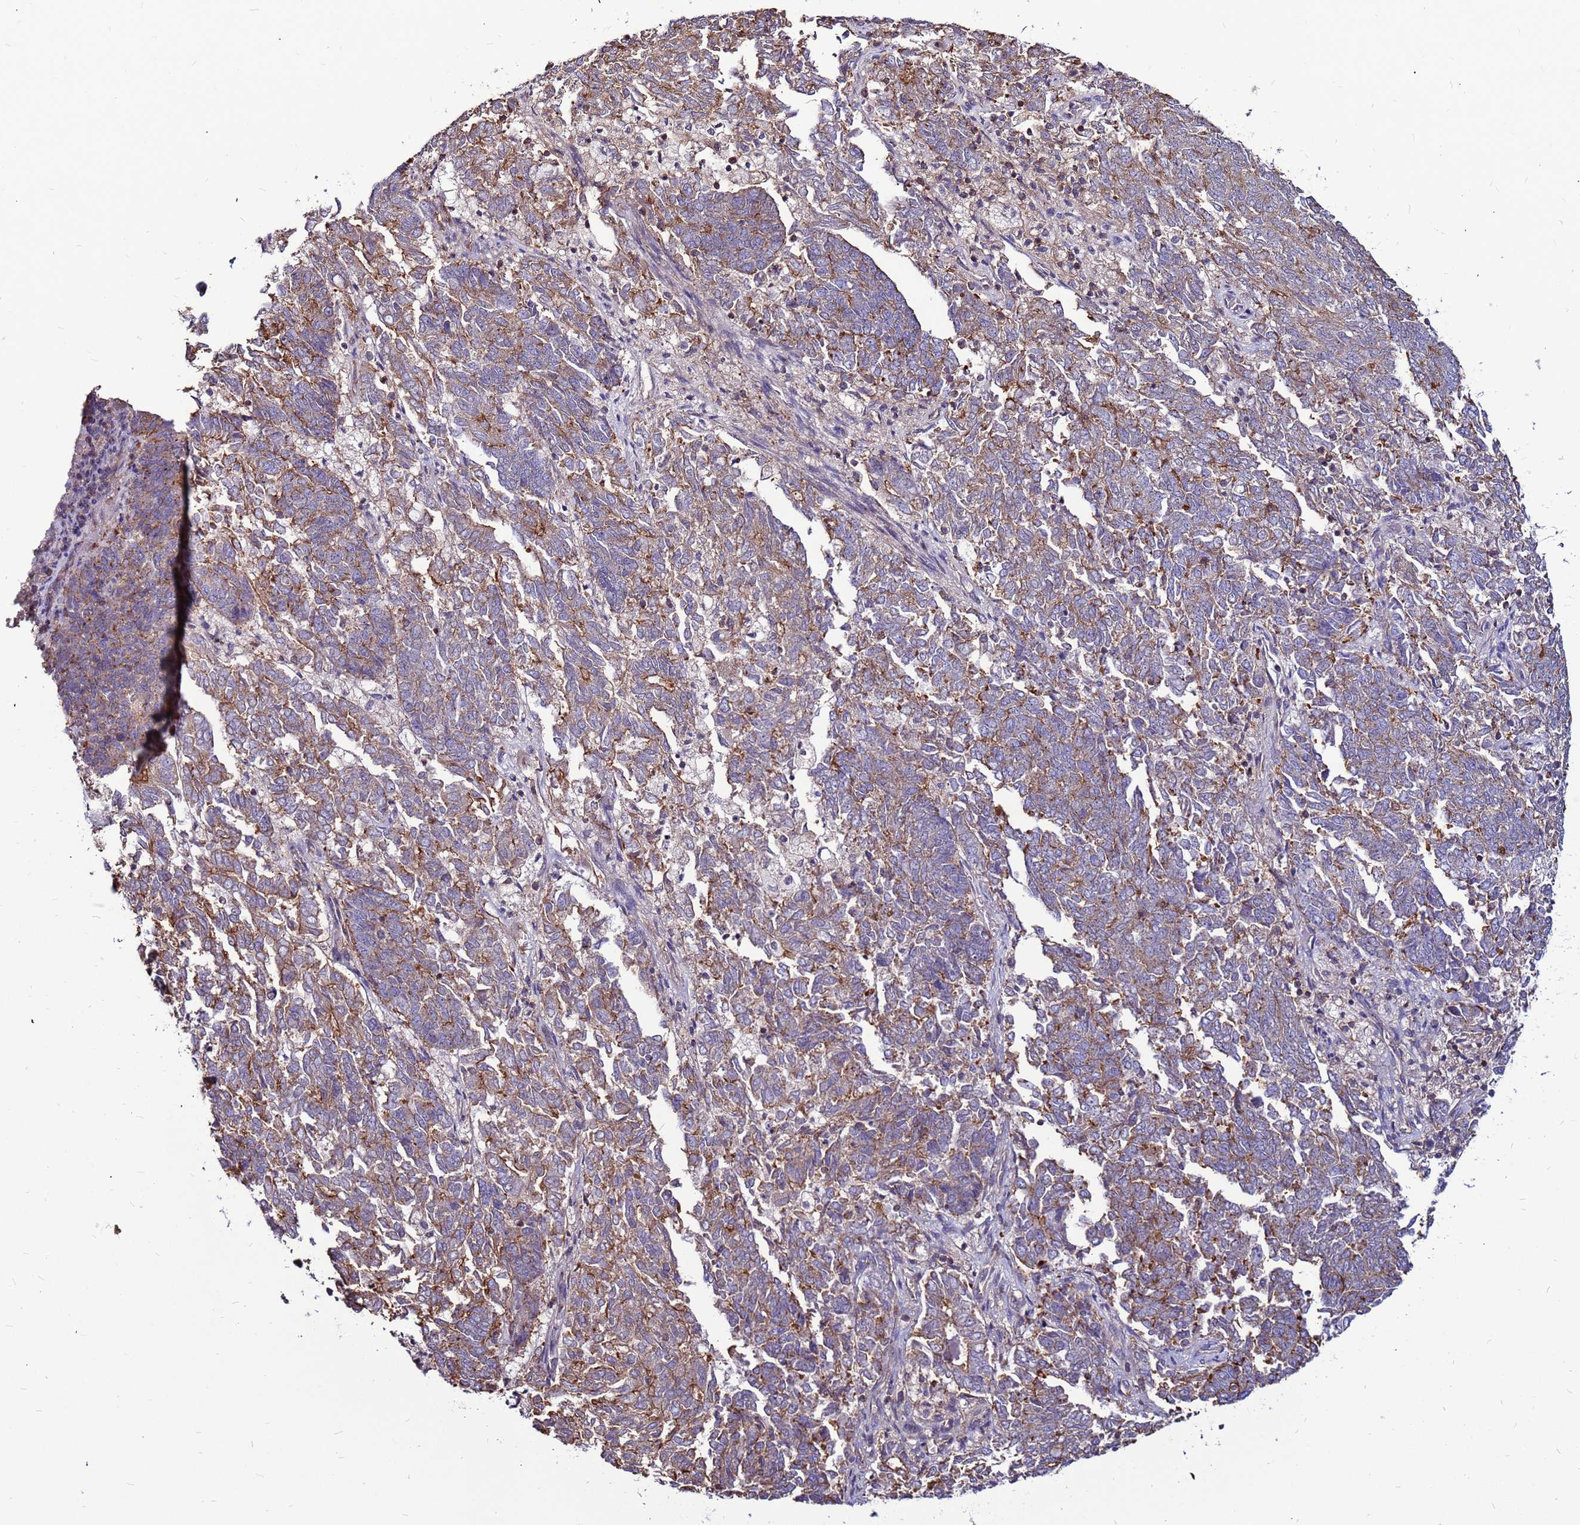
{"staining": {"intensity": "moderate", "quantity": ">75%", "location": "cytoplasmic/membranous"}, "tissue": "endometrial cancer", "cell_type": "Tumor cells", "image_type": "cancer", "snomed": [{"axis": "morphology", "description": "Adenocarcinoma, NOS"}, {"axis": "topography", "description": "Endometrium"}], "caption": "Protein staining of endometrial cancer tissue demonstrates moderate cytoplasmic/membranous expression in approximately >75% of tumor cells. The protein is stained brown, and the nuclei are stained in blue (DAB (3,3'-diaminobenzidine) IHC with brightfield microscopy, high magnification).", "gene": "NRN1L", "patient": {"sex": "female", "age": 80}}